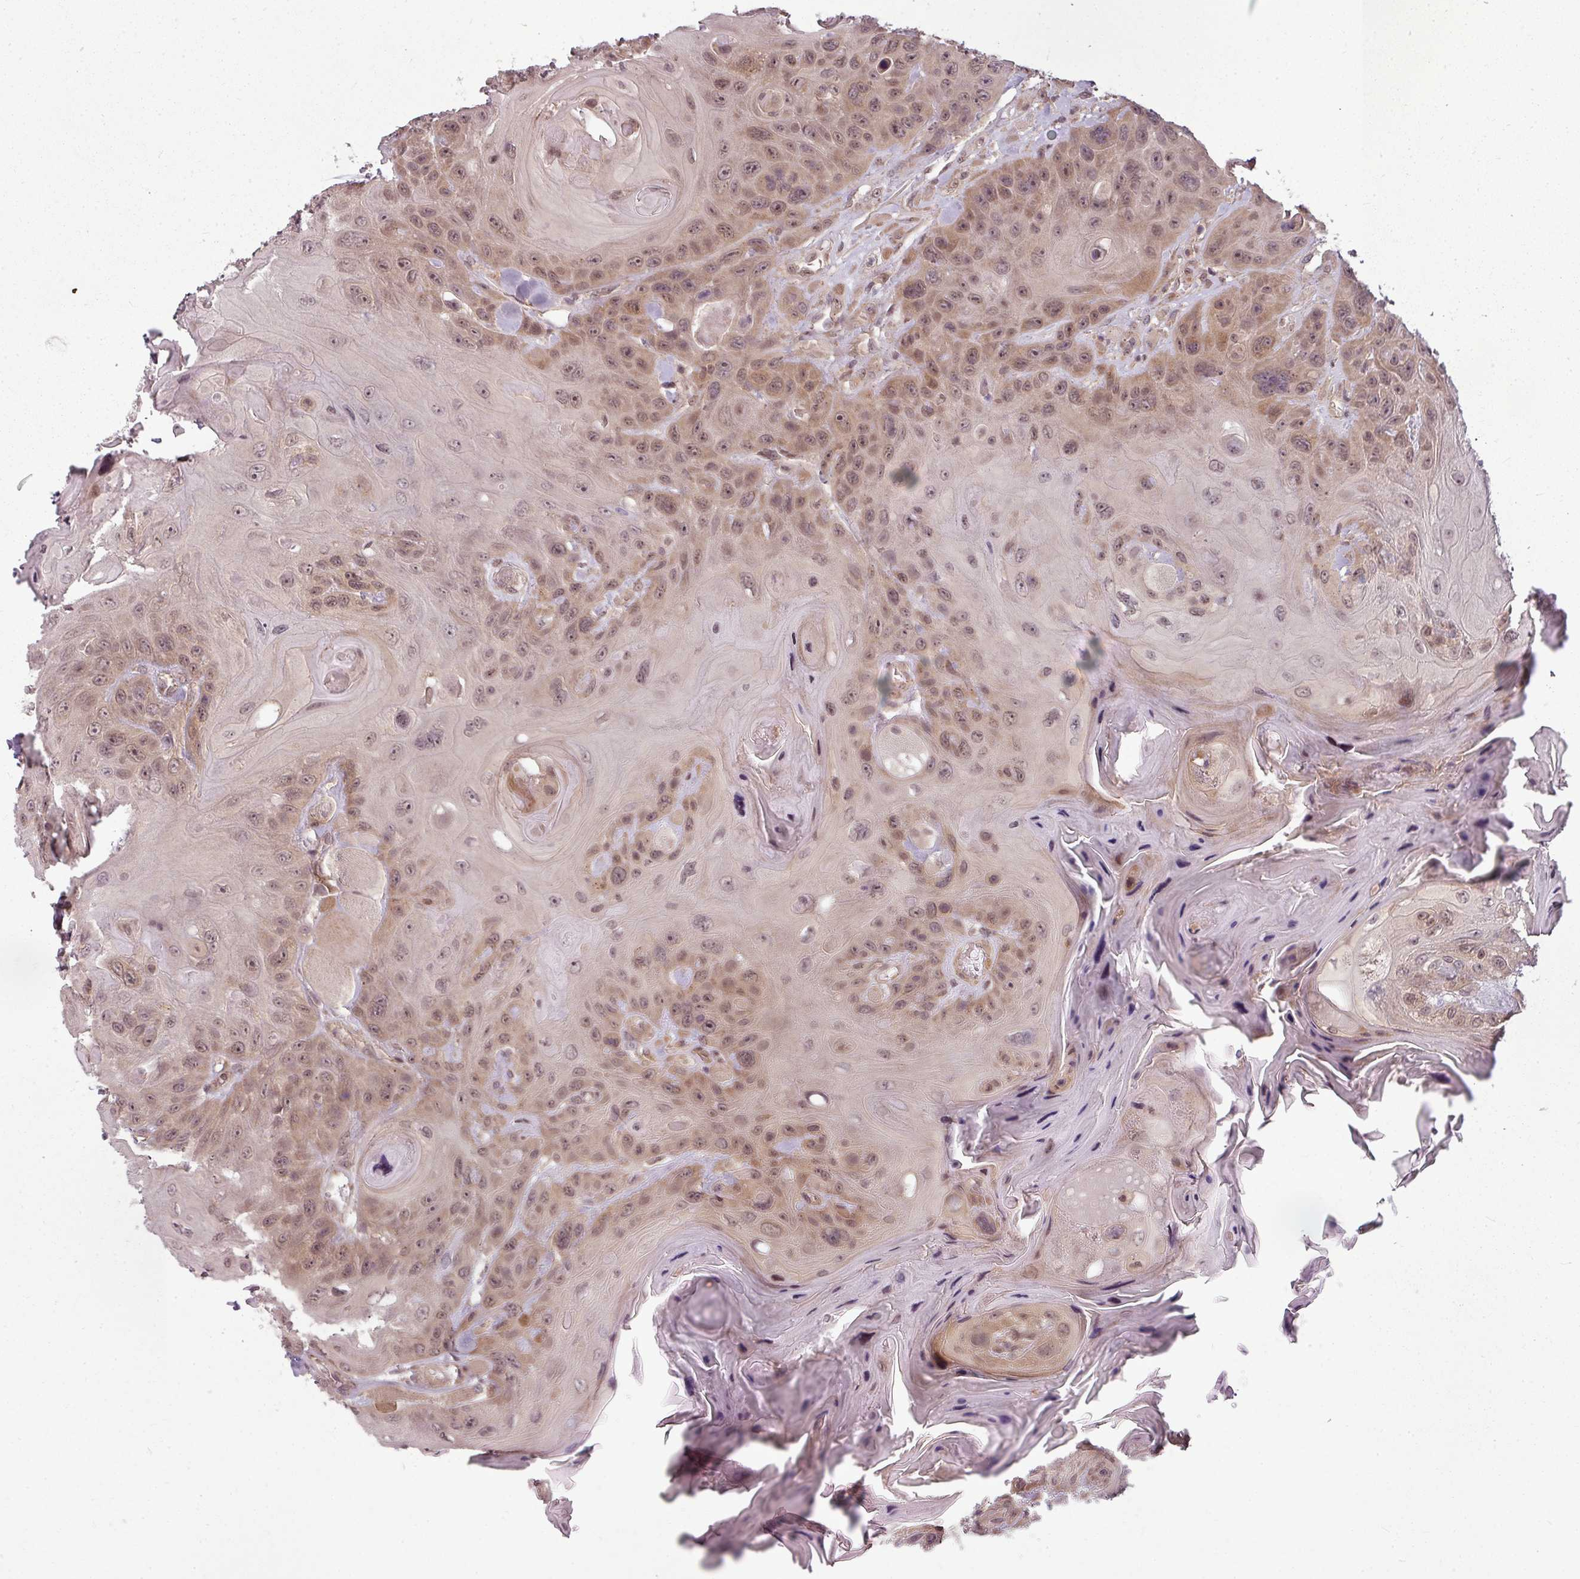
{"staining": {"intensity": "moderate", "quantity": ">75%", "location": "cytoplasmic/membranous,nuclear"}, "tissue": "head and neck cancer", "cell_type": "Tumor cells", "image_type": "cancer", "snomed": [{"axis": "morphology", "description": "Squamous cell carcinoma, NOS"}, {"axis": "topography", "description": "Head-Neck"}], "caption": "Immunohistochemistry (IHC) micrograph of head and neck cancer stained for a protein (brown), which displays medium levels of moderate cytoplasmic/membranous and nuclear positivity in about >75% of tumor cells.", "gene": "CLIC1", "patient": {"sex": "female", "age": 59}}